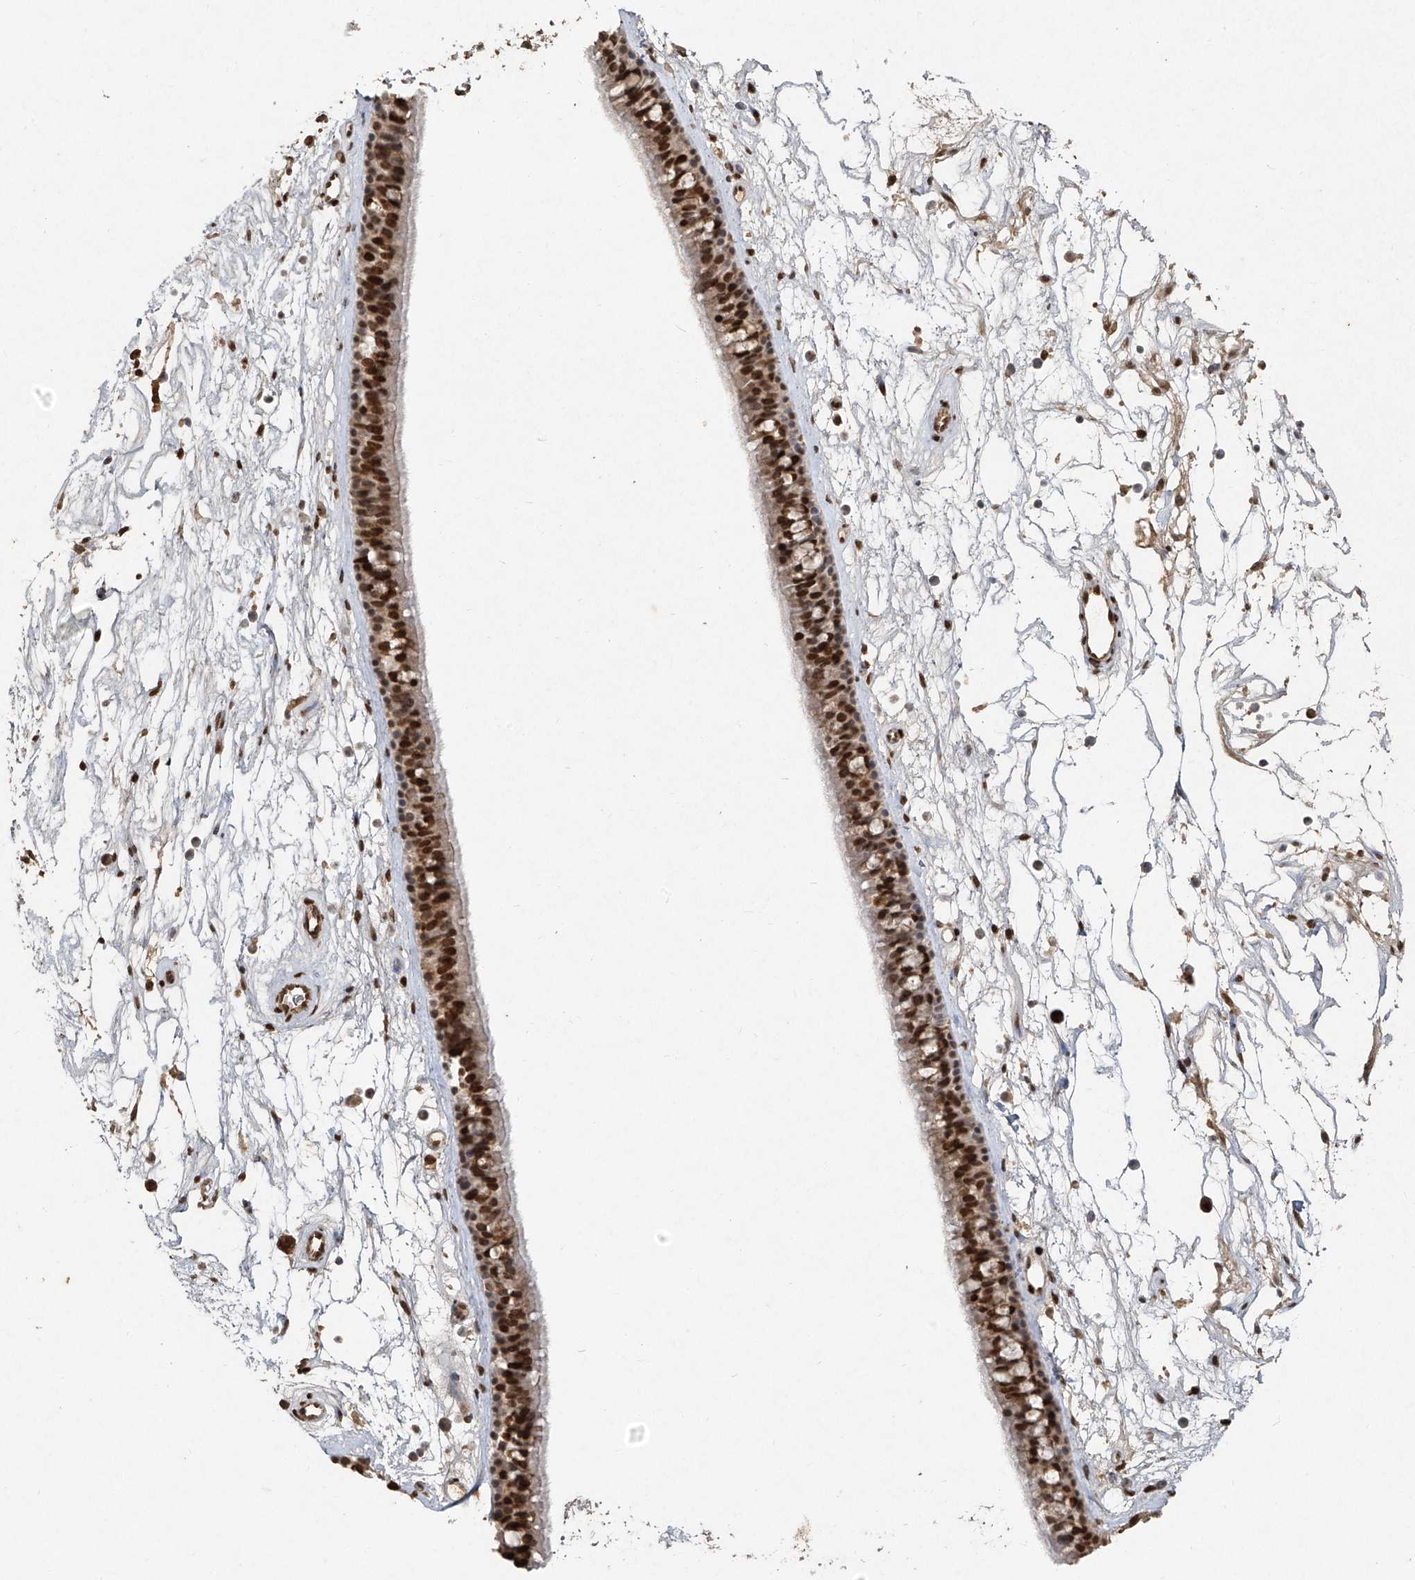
{"staining": {"intensity": "strong", "quantity": ">75%", "location": "nuclear"}, "tissue": "nasopharynx", "cell_type": "Respiratory epithelial cells", "image_type": "normal", "snomed": [{"axis": "morphology", "description": "Normal tissue, NOS"}, {"axis": "topography", "description": "Nasopharynx"}], "caption": "Protein analysis of normal nasopharynx reveals strong nuclear staining in approximately >75% of respiratory epithelial cells. Using DAB (3,3'-diaminobenzidine) (brown) and hematoxylin (blue) stains, captured at high magnification using brightfield microscopy.", "gene": "ATRIP", "patient": {"sex": "male", "age": 64}}